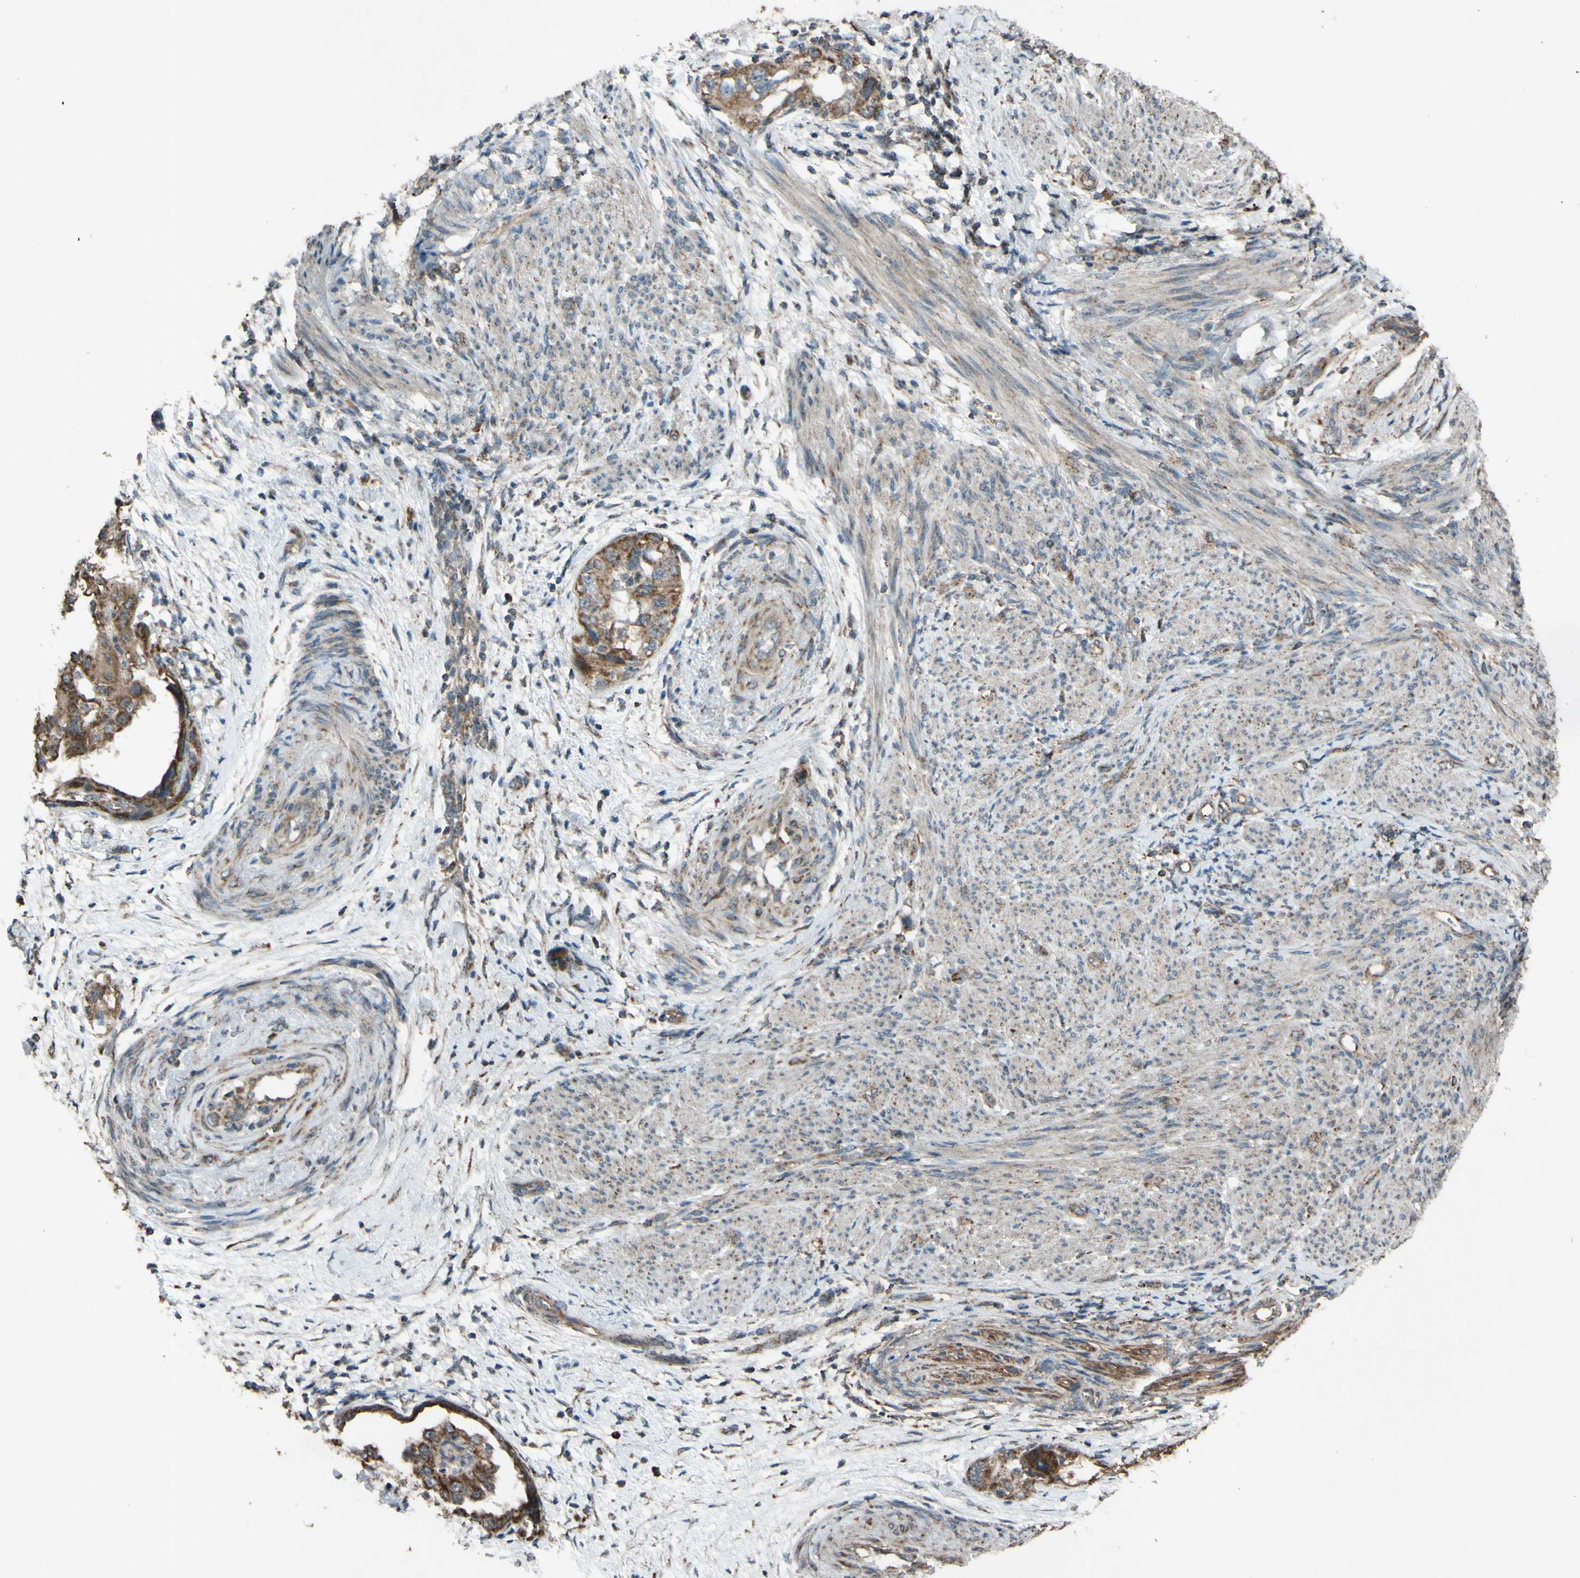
{"staining": {"intensity": "moderate", "quantity": ">75%", "location": "cytoplasmic/membranous"}, "tissue": "endometrial cancer", "cell_type": "Tumor cells", "image_type": "cancer", "snomed": [{"axis": "morphology", "description": "Adenocarcinoma, NOS"}, {"axis": "topography", "description": "Endometrium"}], "caption": "Protein expression by immunohistochemistry shows moderate cytoplasmic/membranous staining in approximately >75% of tumor cells in adenocarcinoma (endometrial).", "gene": "ACOT8", "patient": {"sex": "female", "age": 85}}